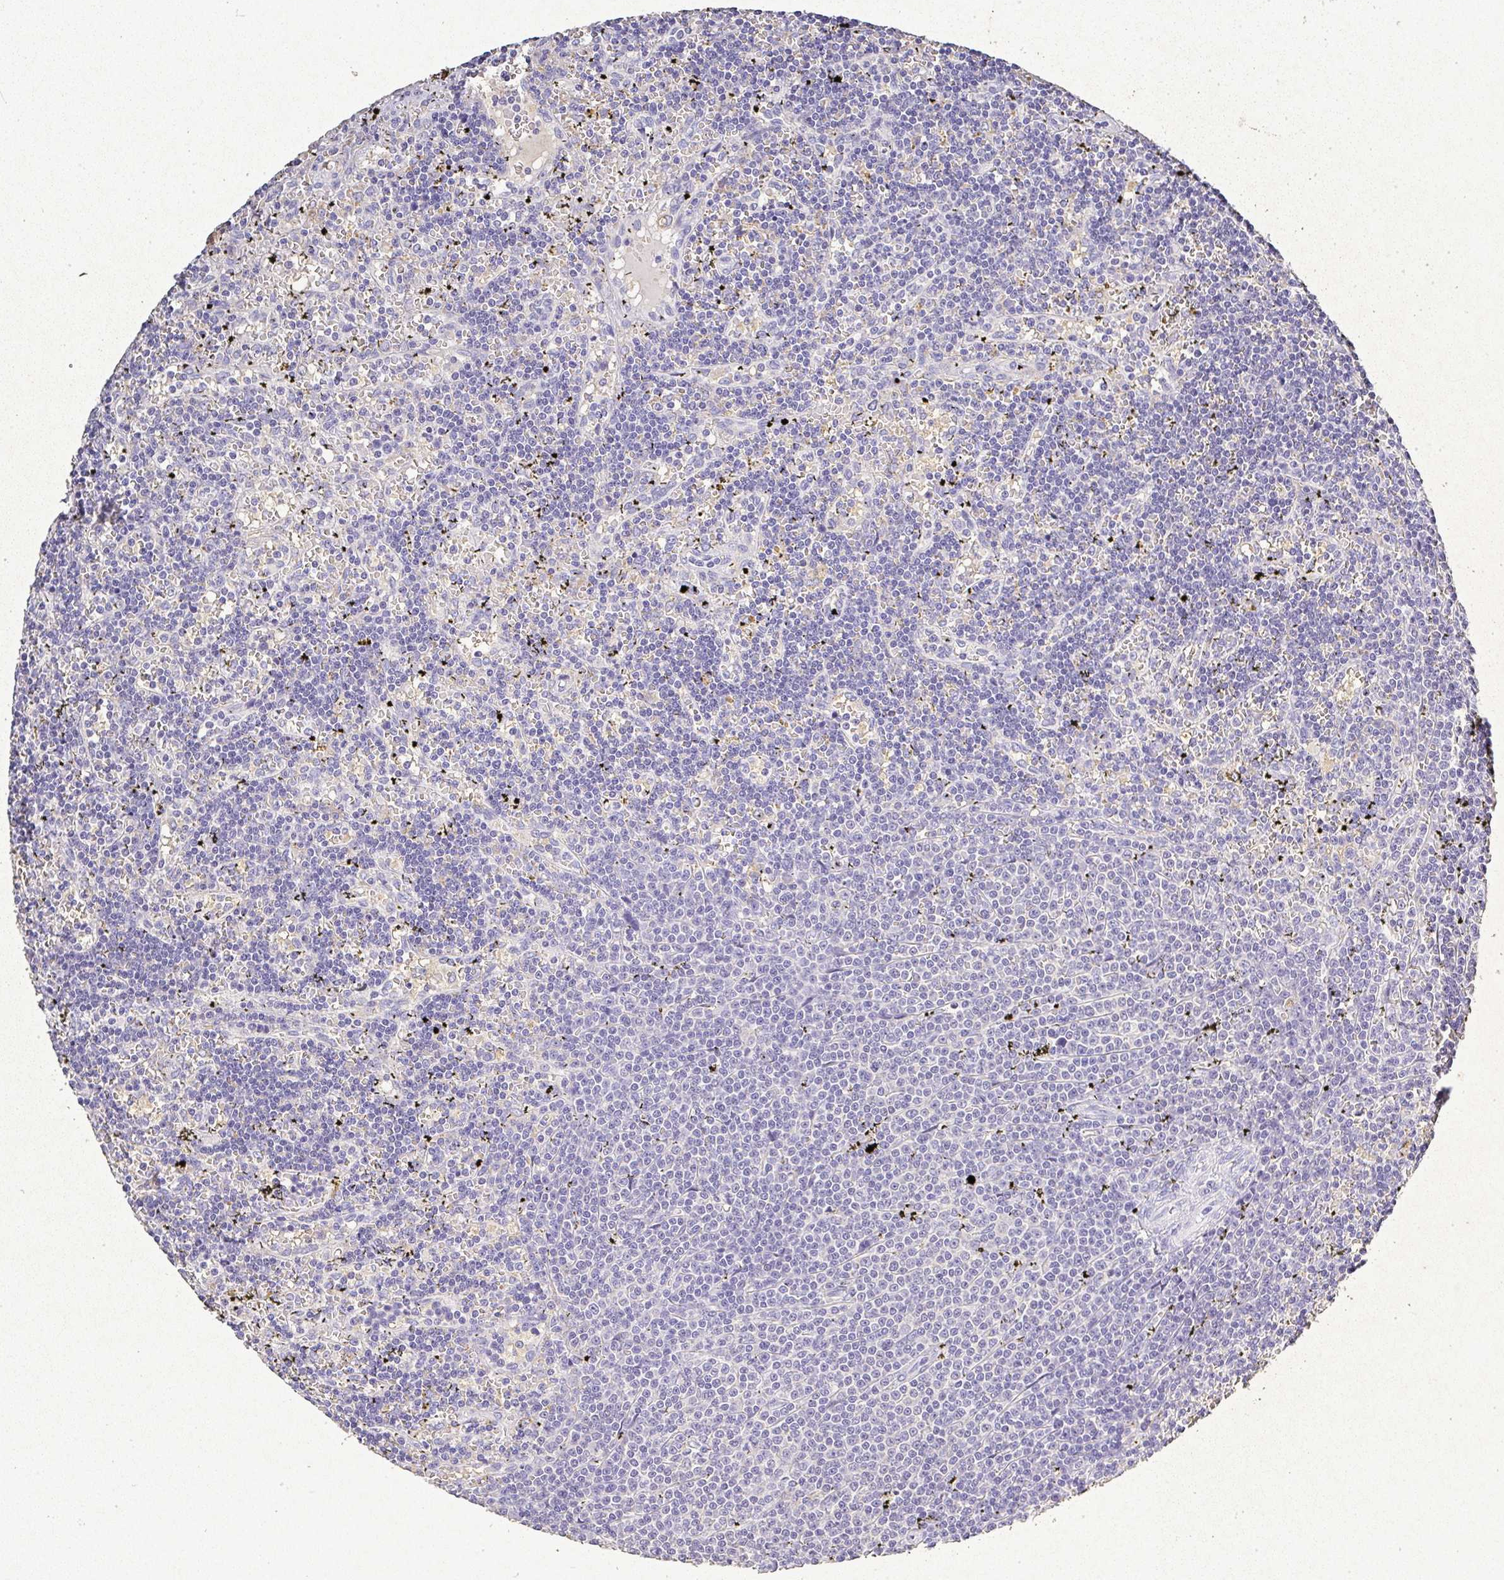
{"staining": {"intensity": "negative", "quantity": "none", "location": "none"}, "tissue": "lymphoma", "cell_type": "Tumor cells", "image_type": "cancer", "snomed": [{"axis": "morphology", "description": "Malignant lymphoma, non-Hodgkin's type, Low grade"}, {"axis": "topography", "description": "Spleen"}], "caption": "High magnification brightfield microscopy of lymphoma stained with DAB (brown) and counterstained with hematoxylin (blue): tumor cells show no significant expression. Brightfield microscopy of immunohistochemistry stained with DAB (brown) and hematoxylin (blue), captured at high magnification.", "gene": "RPS2", "patient": {"sex": "male", "age": 60}}